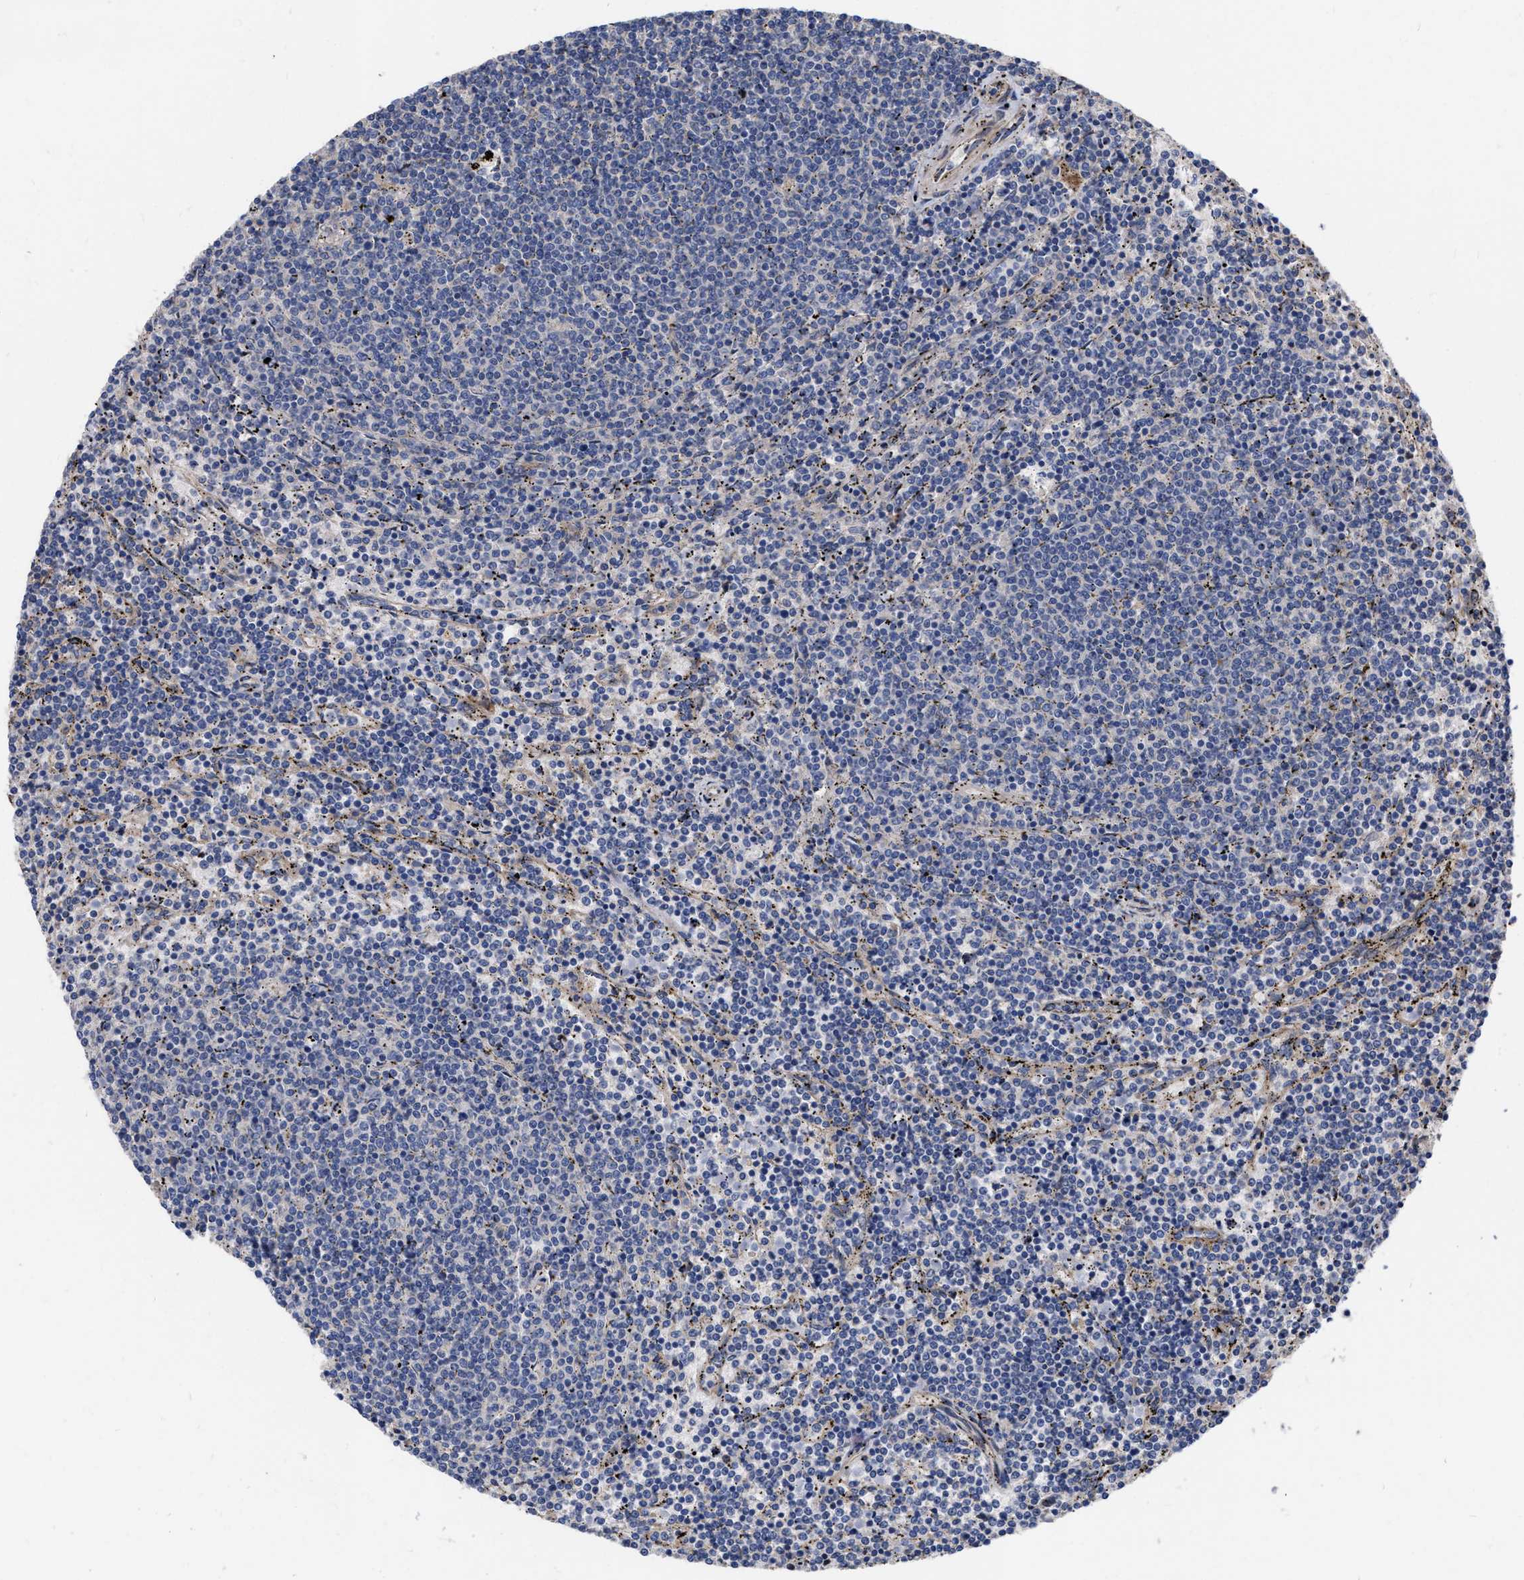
{"staining": {"intensity": "negative", "quantity": "none", "location": "none"}, "tissue": "lymphoma", "cell_type": "Tumor cells", "image_type": "cancer", "snomed": [{"axis": "morphology", "description": "Malignant lymphoma, non-Hodgkin's type, Low grade"}, {"axis": "topography", "description": "Spleen"}], "caption": "Tumor cells are negative for brown protein staining in lymphoma. (DAB immunohistochemistry, high magnification).", "gene": "MLST8", "patient": {"sex": "female", "age": 50}}